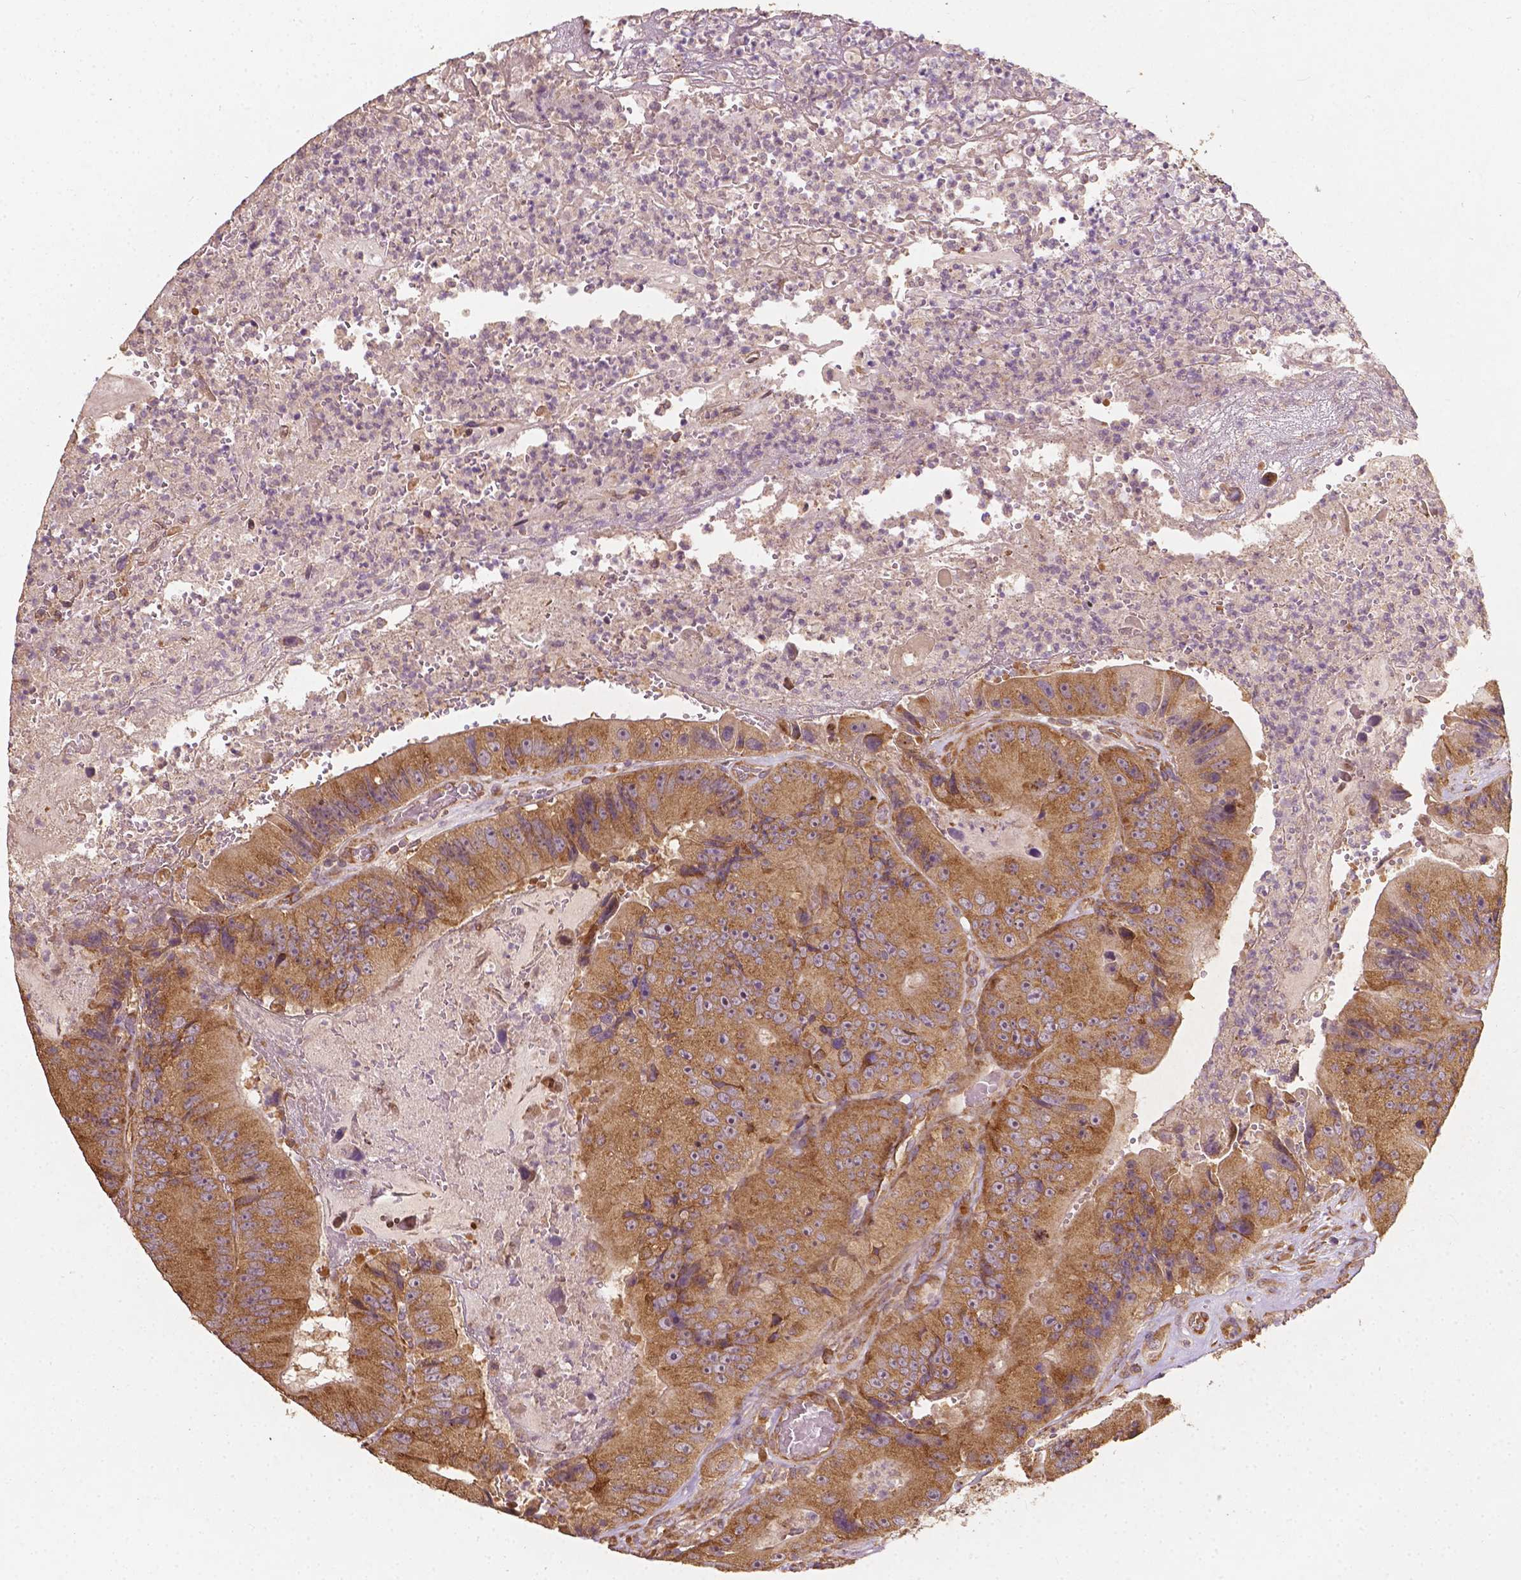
{"staining": {"intensity": "moderate", "quantity": ">75%", "location": "cytoplasmic/membranous"}, "tissue": "colorectal cancer", "cell_type": "Tumor cells", "image_type": "cancer", "snomed": [{"axis": "morphology", "description": "Adenocarcinoma, NOS"}, {"axis": "topography", "description": "Colon"}], "caption": "Colorectal adenocarcinoma stained with a protein marker exhibits moderate staining in tumor cells.", "gene": "G3BP1", "patient": {"sex": "female", "age": 86}}